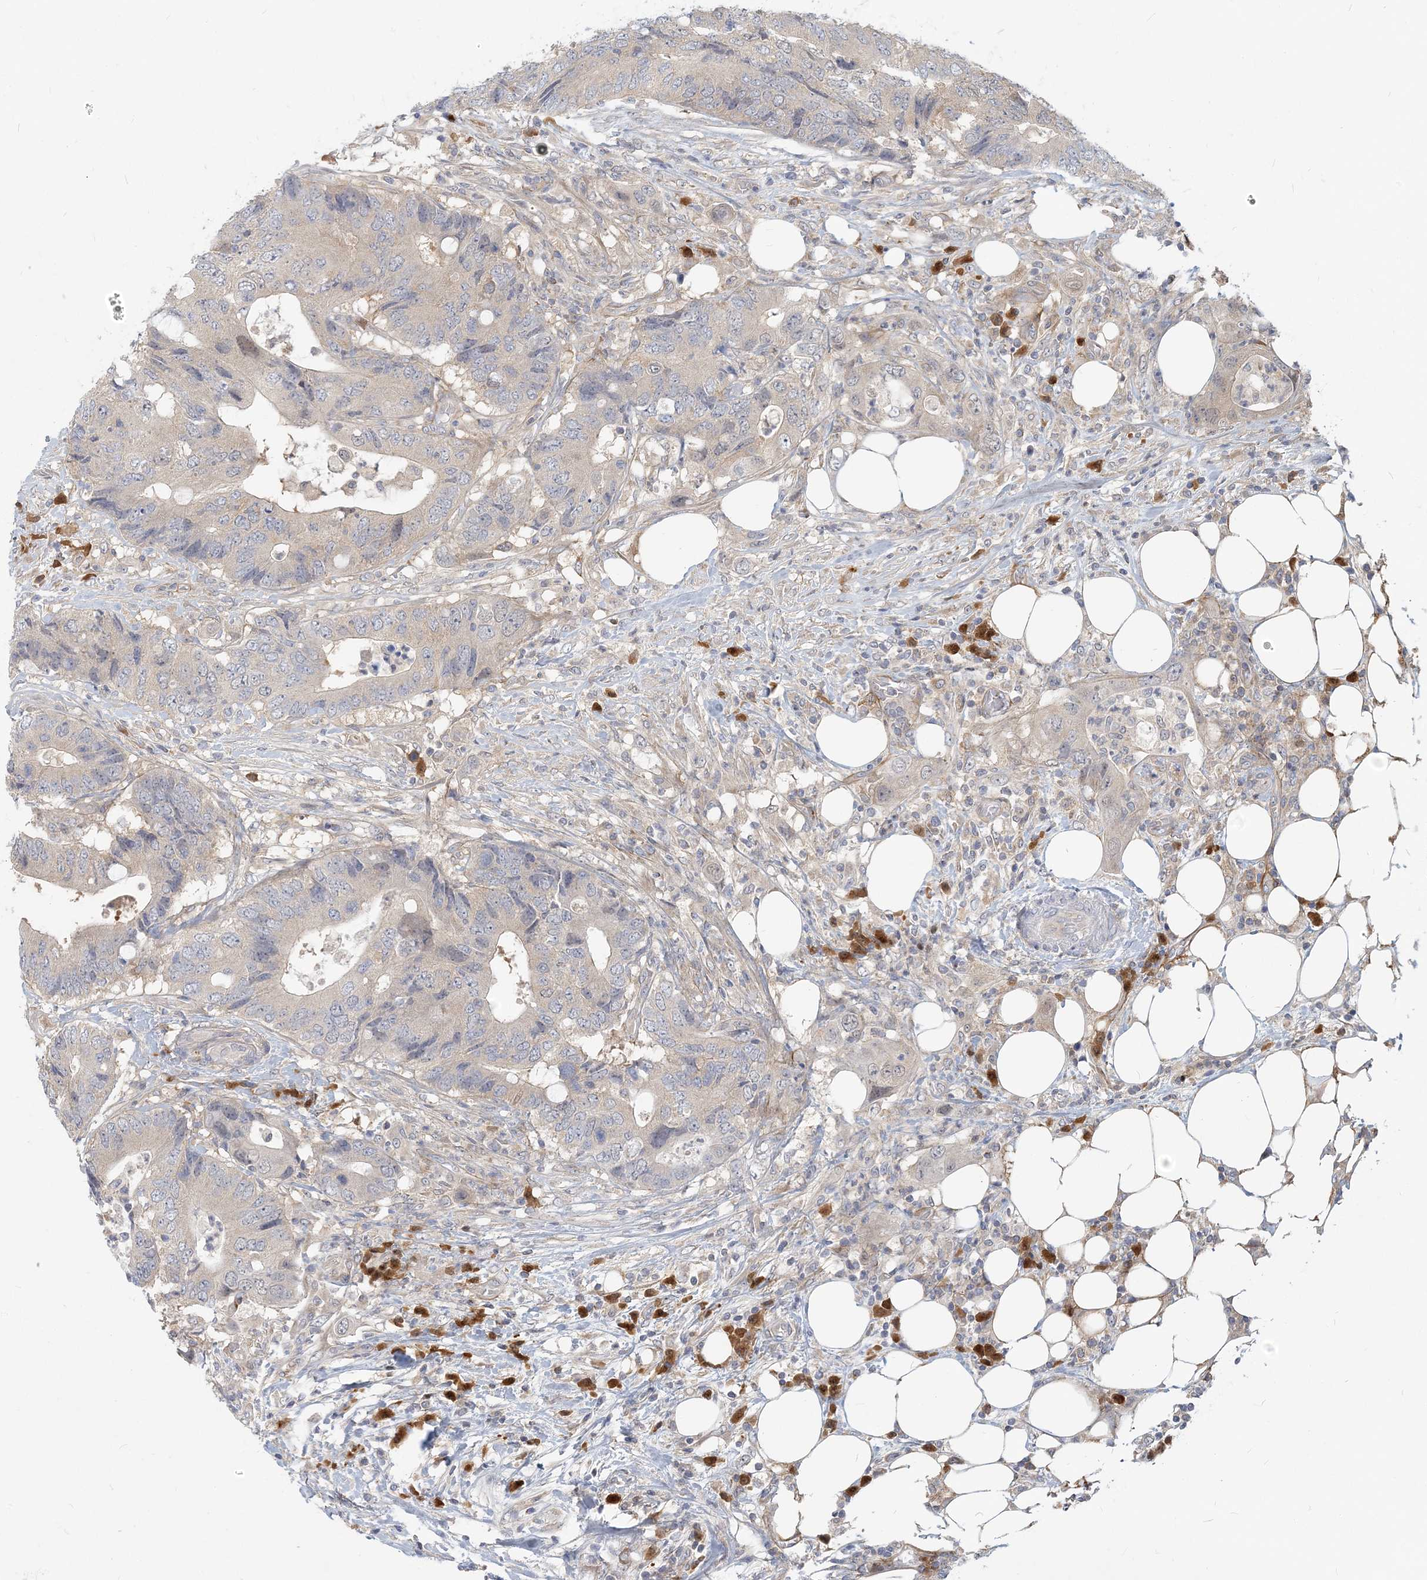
{"staining": {"intensity": "negative", "quantity": "none", "location": "none"}, "tissue": "colorectal cancer", "cell_type": "Tumor cells", "image_type": "cancer", "snomed": [{"axis": "morphology", "description": "Adenocarcinoma, NOS"}, {"axis": "topography", "description": "Colon"}], "caption": "Tumor cells show no significant positivity in adenocarcinoma (colorectal).", "gene": "GMPPA", "patient": {"sex": "male", "age": 71}}